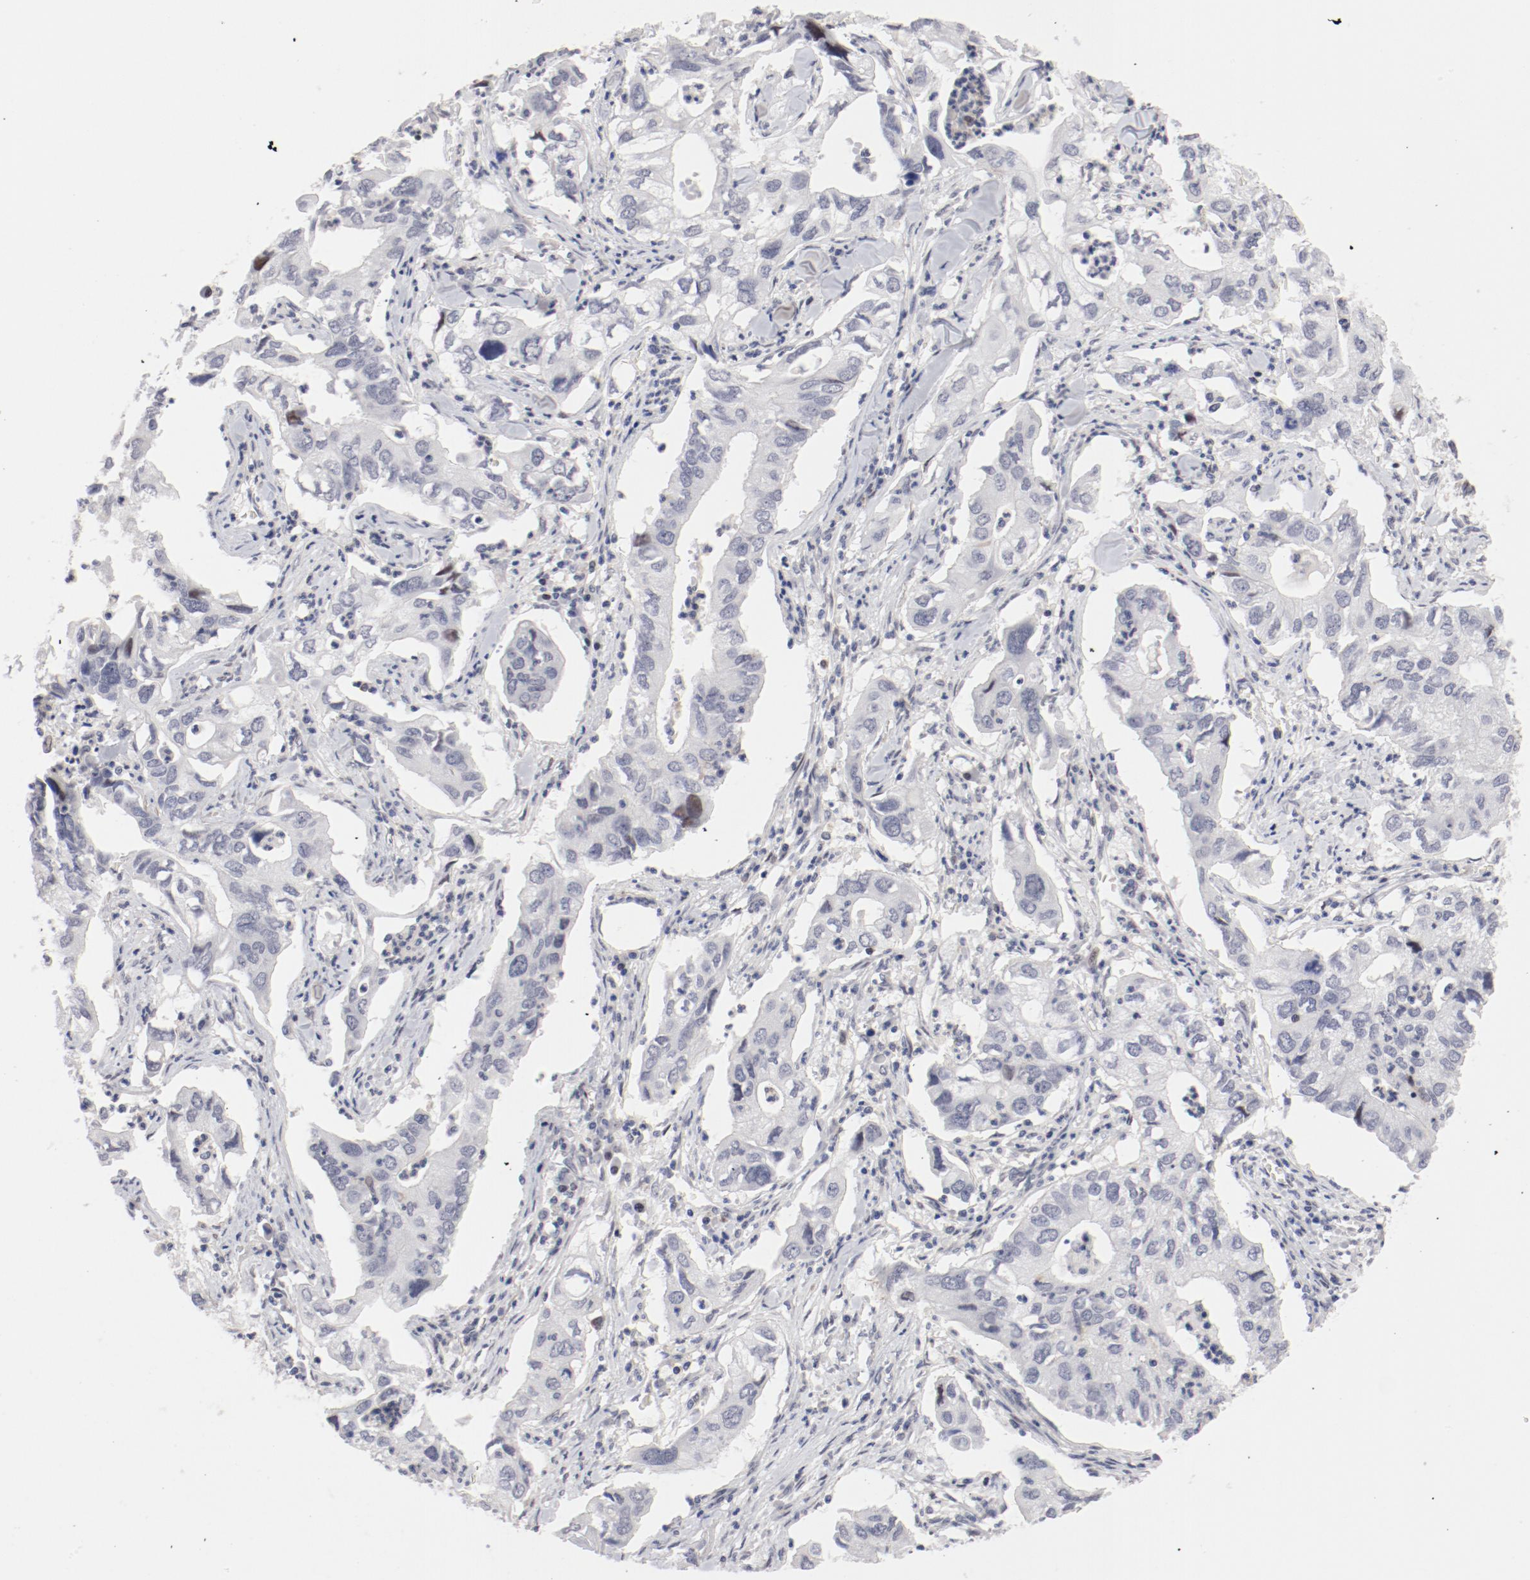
{"staining": {"intensity": "negative", "quantity": "none", "location": "none"}, "tissue": "lung cancer", "cell_type": "Tumor cells", "image_type": "cancer", "snomed": [{"axis": "morphology", "description": "Adenocarcinoma, NOS"}, {"axis": "topography", "description": "Lung"}], "caption": "Immunohistochemistry (IHC) of human adenocarcinoma (lung) shows no expression in tumor cells. Nuclei are stained in blue.", "gene": "FSCB", "patient": {"sex": "male", "age": 48}}